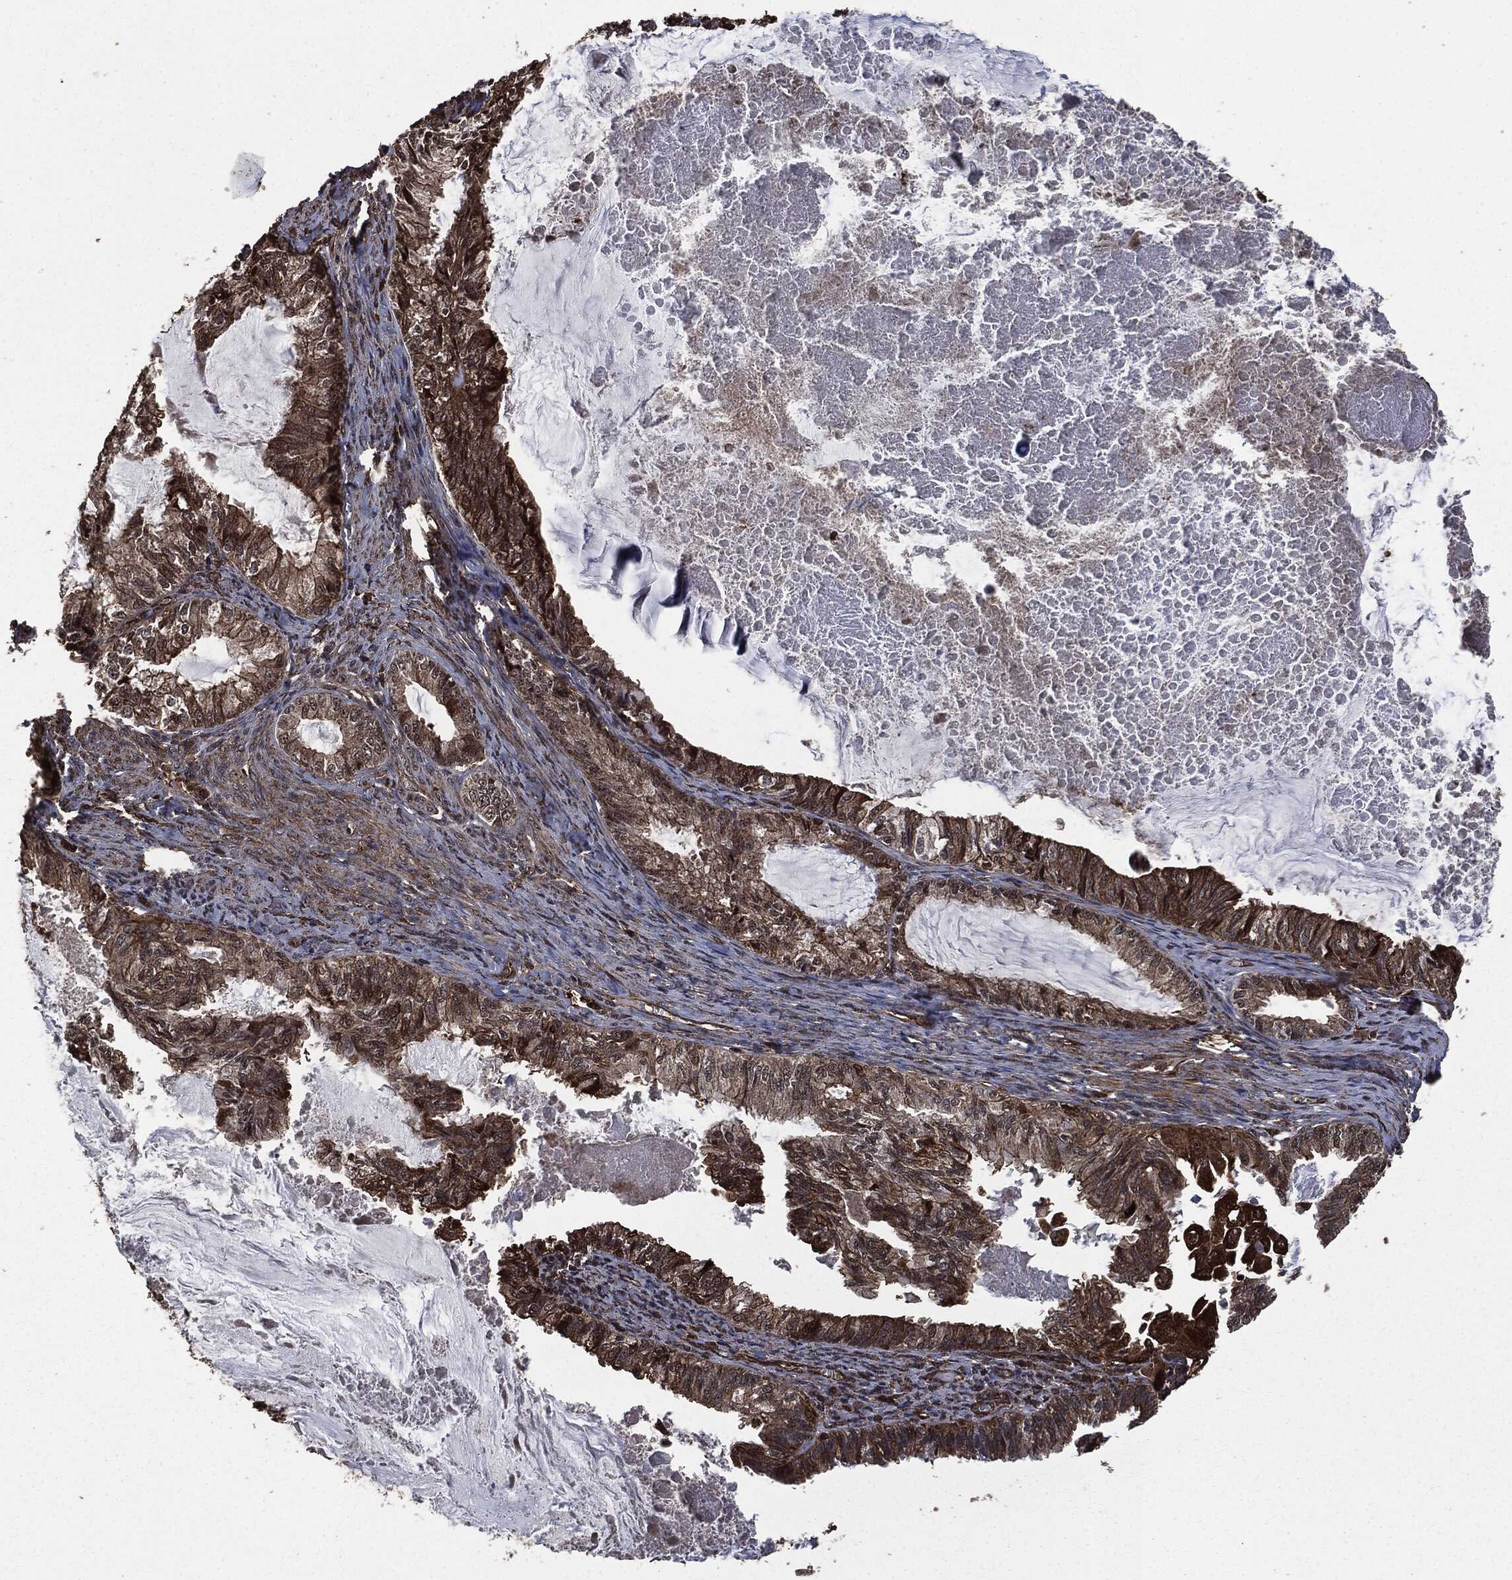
{"staining": {"intensity": "strong", "quantity": "25%-75%", "location": "cytoplasmic/membranous"}, "tissue": "endometrial cancer", "cell_type": "Tumor cells", "image_type": "cancer", "snomed": [{"axis": "morphology", "description": "Adenocarcinoma, NOS"}, {"axis": "topography", "description": "Endometrium"}], "caption": "The photomicrograph reveals a brown stain indicating the presence of a protein in the cytoplasmic/membranous of tumor cells in endometrial cancer. (Brightfield microscopy of DAB IHC at high magnification).", "gene": "HRAS", "patient": {"sex": "female", "age": 86}}